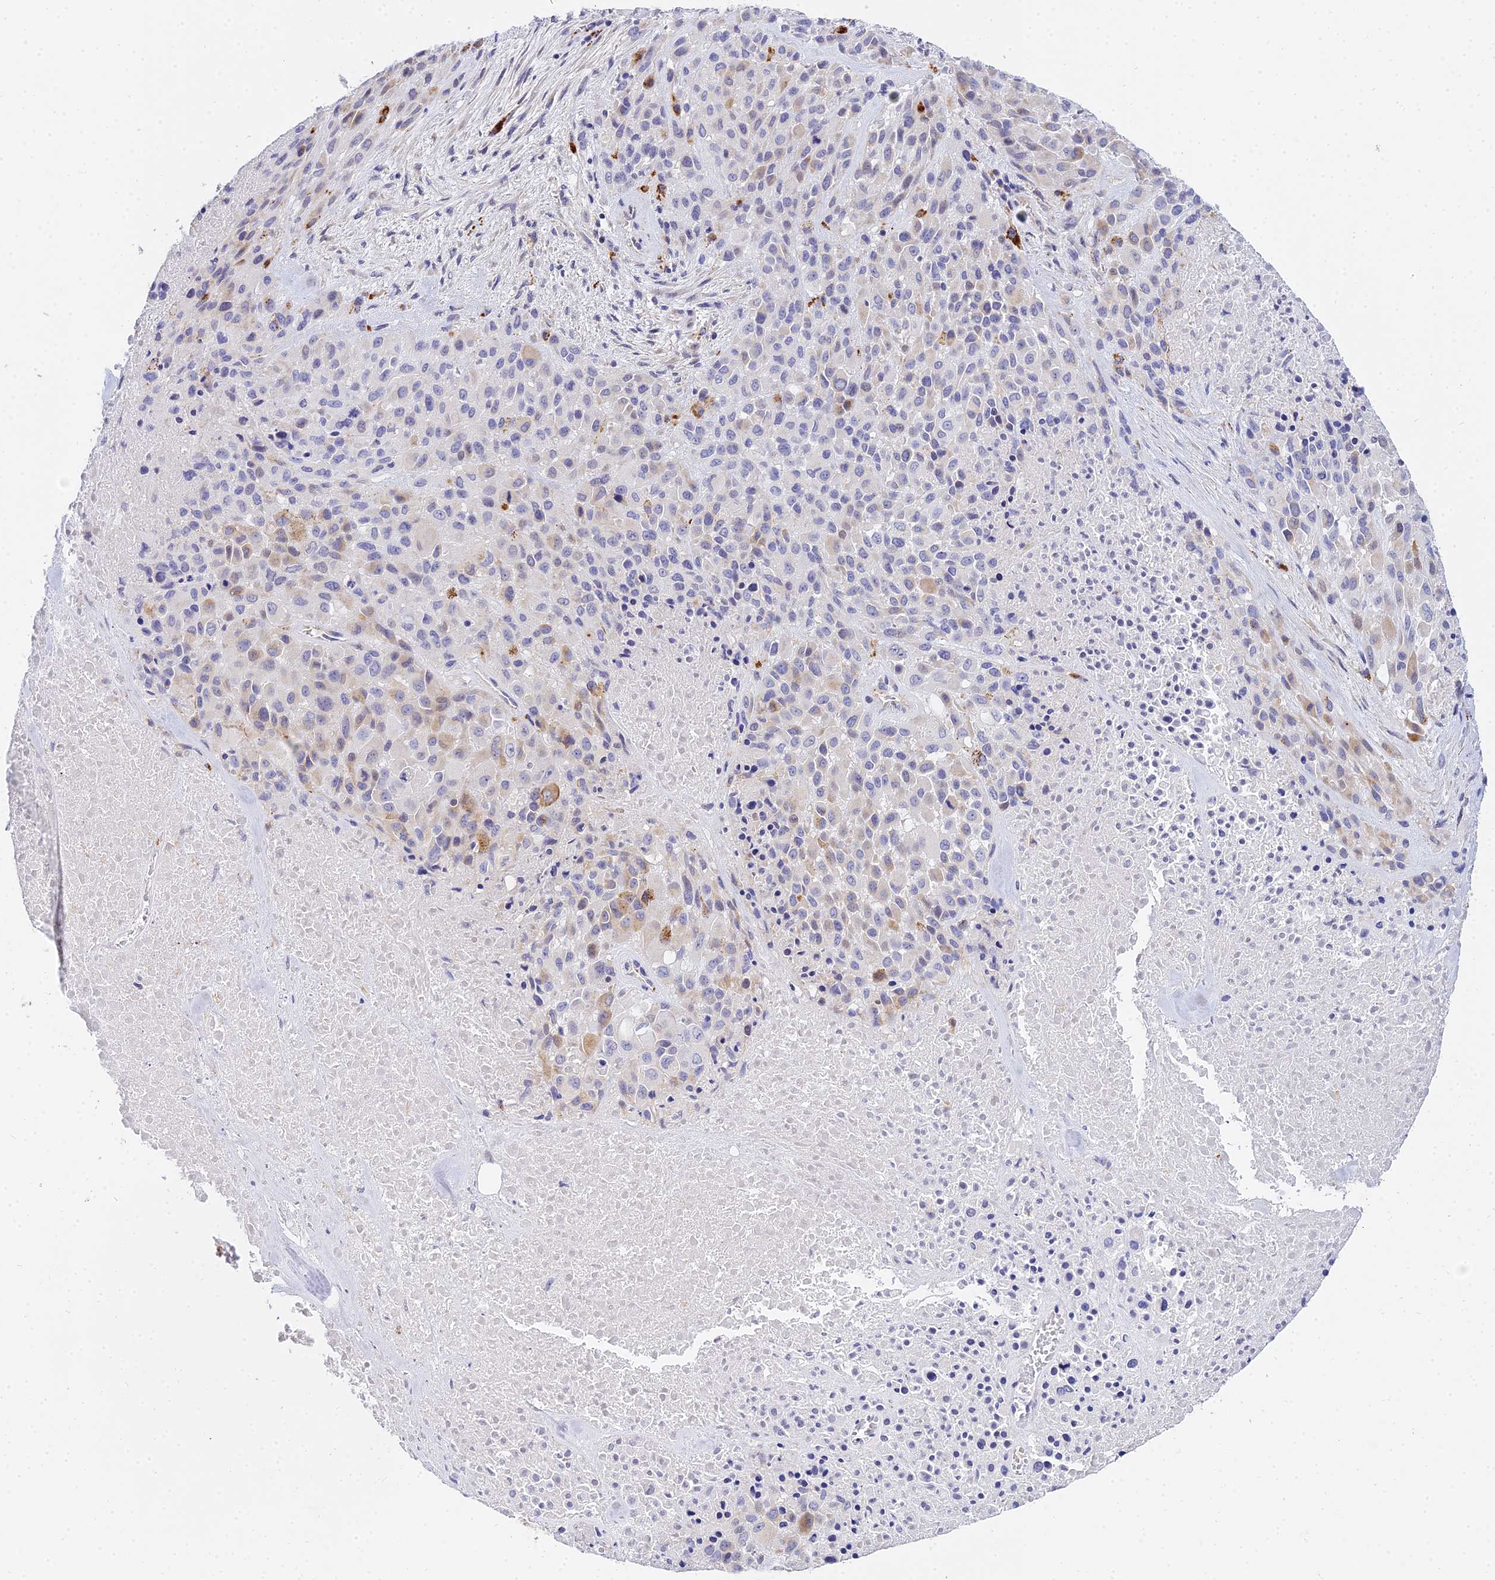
{"staining": {"intensity": "weak", "quantity": "<25%", "location": "cytoplasmic/membranous"}, "tissue": "melanoma", "cell_type": "Tumor cells", "image_type": "cancer", "snomed": [{"axis": "morphology", "description": "Malignant melanoma, Metastatic site"}, {"axis": "topography", "description": "Skin"}], "caption": "Tumor cells show no significant positivity in malignant melanoma (metastatic site).", "gene": "VWC2L", "patient": {"sex": "female", "age": 81}}